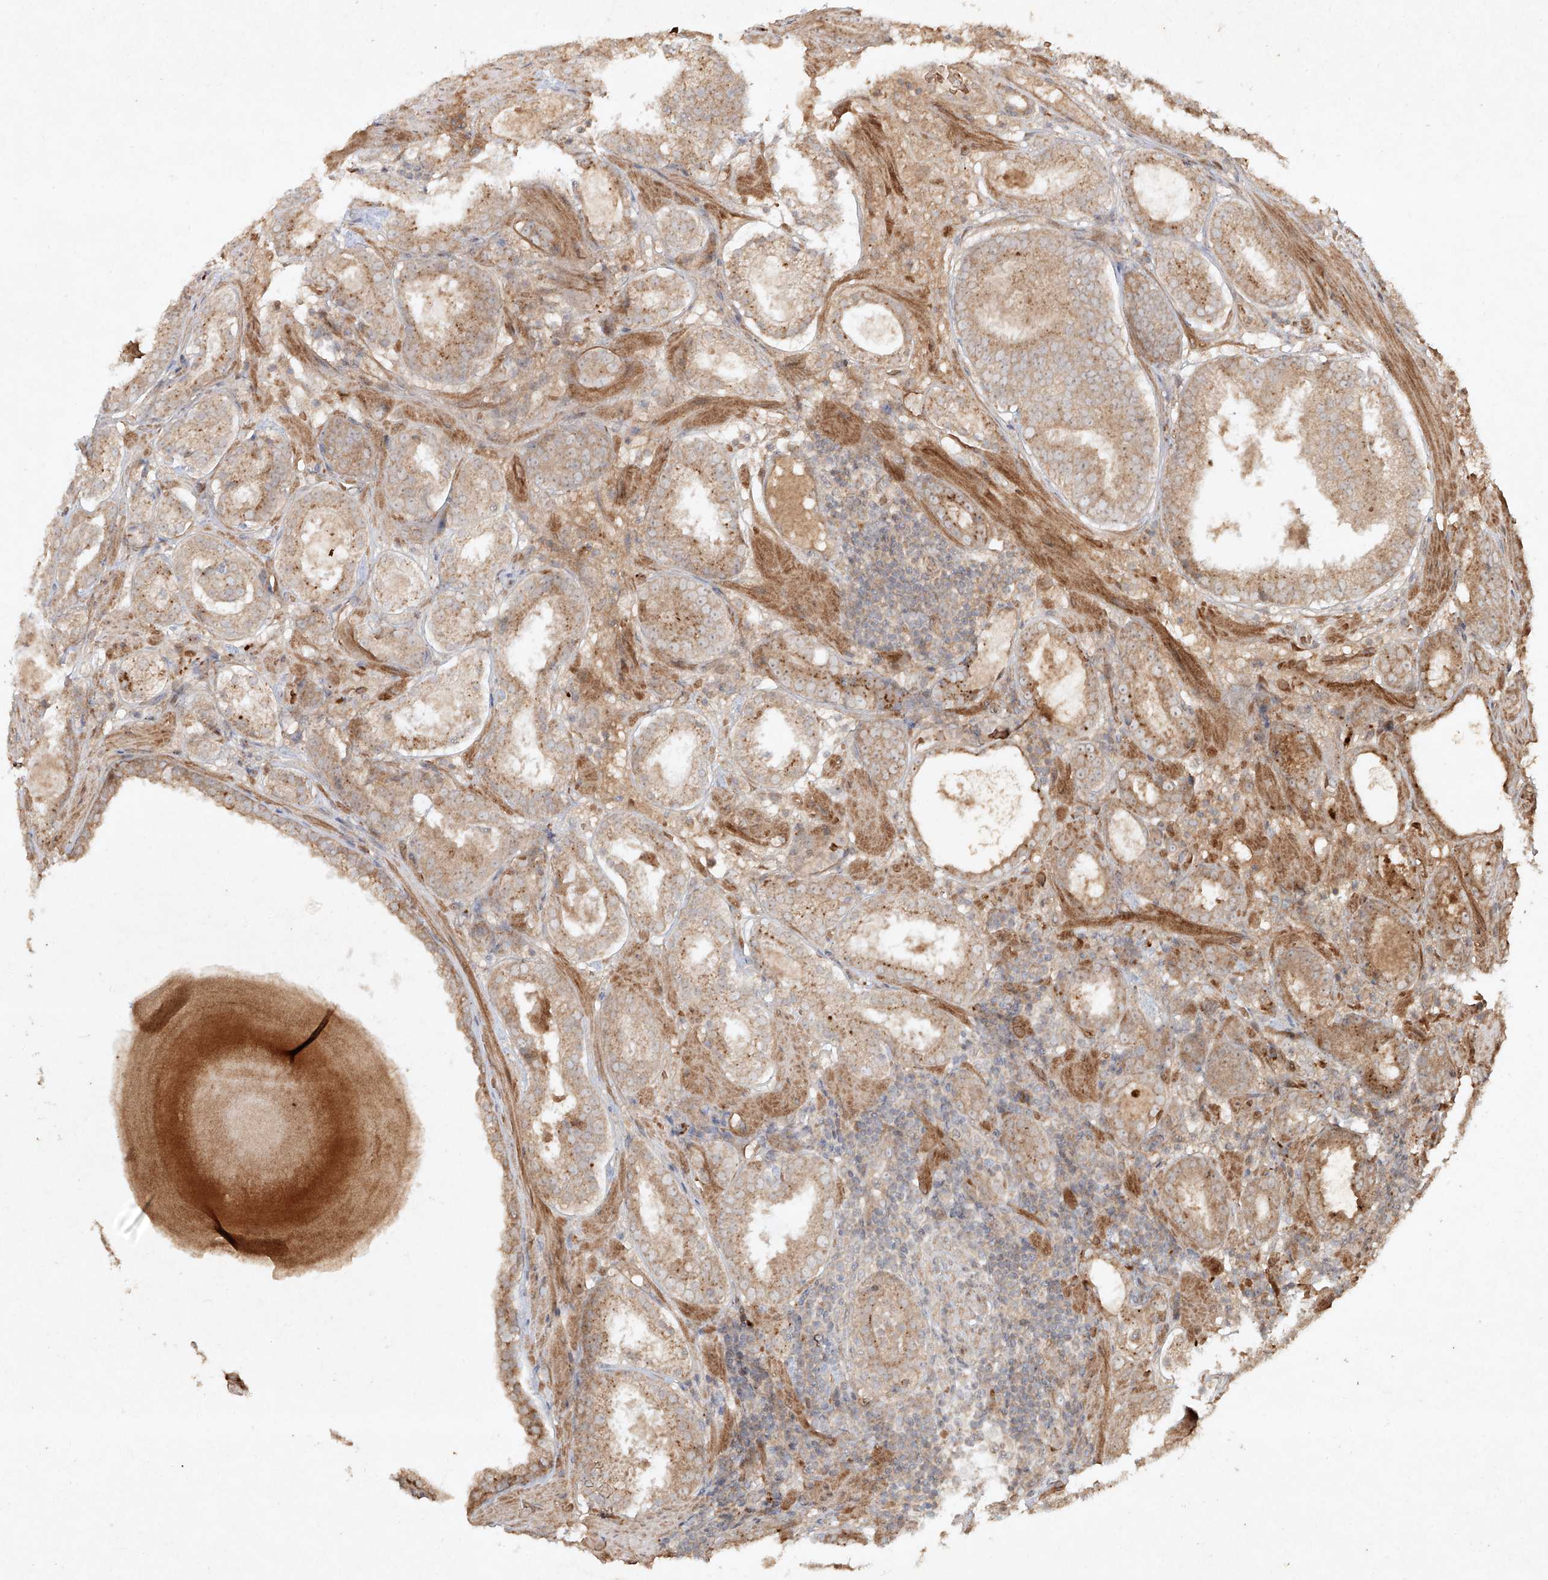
{"staining": {"intensity": "weak", "quantity": ">75%", "location": "cytoplasmic/membranous"}, "tissue": "prostate cancer", "cell_type": "Tumor cells", "image_type": "cancer", "snomed": [{"axis": "morphology", "description": "Adenocarcinoma, Low grade"}, {"axis": "topography", "description": "Prostate"}], "caption": "Prostate cancer (low-grade adenocarcinoma) stained for a protein shows weak cytoplasmic/membranous positivity in tumor cells.", "gene": "CYYR1", "patient": {"sex": "male", "age": 69}}